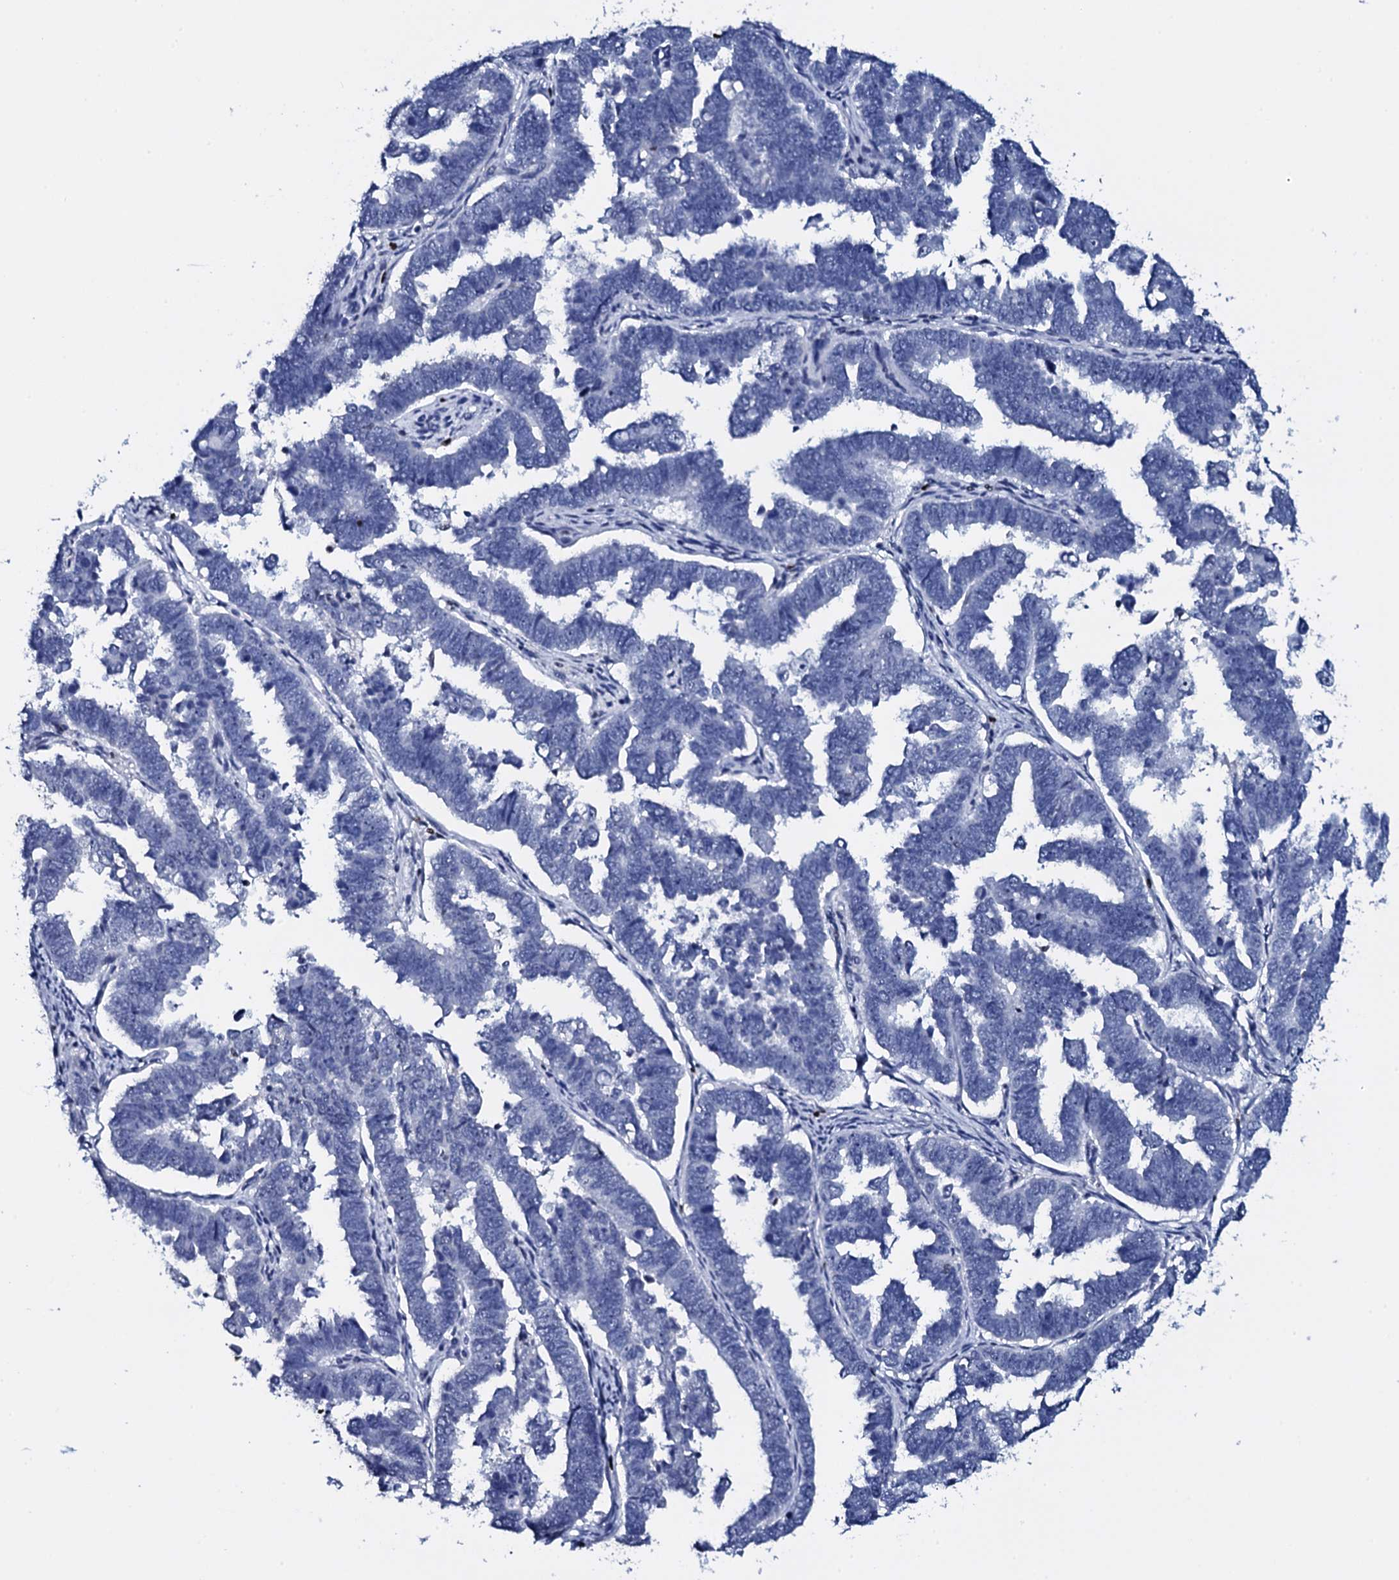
{"staining": {"intensity": "negative", "quantity": "none", "location": "none"}, "tissue": "endometrial cancer", "cell_type": "Tumor cells", "image_type": "cancer", "snomed": [{"axis": "morphology", "description": "Adenocarcinoma, NOS"}, {"axis": "topography", "description": "Endometrium"}], "caption": "Endometrial cancer stained for a protein using immunohistochemistry (IHC) exhibits no expression tumor cells.", "gene": "NPM2", "patient": {"sex": "female", "age": 75}}